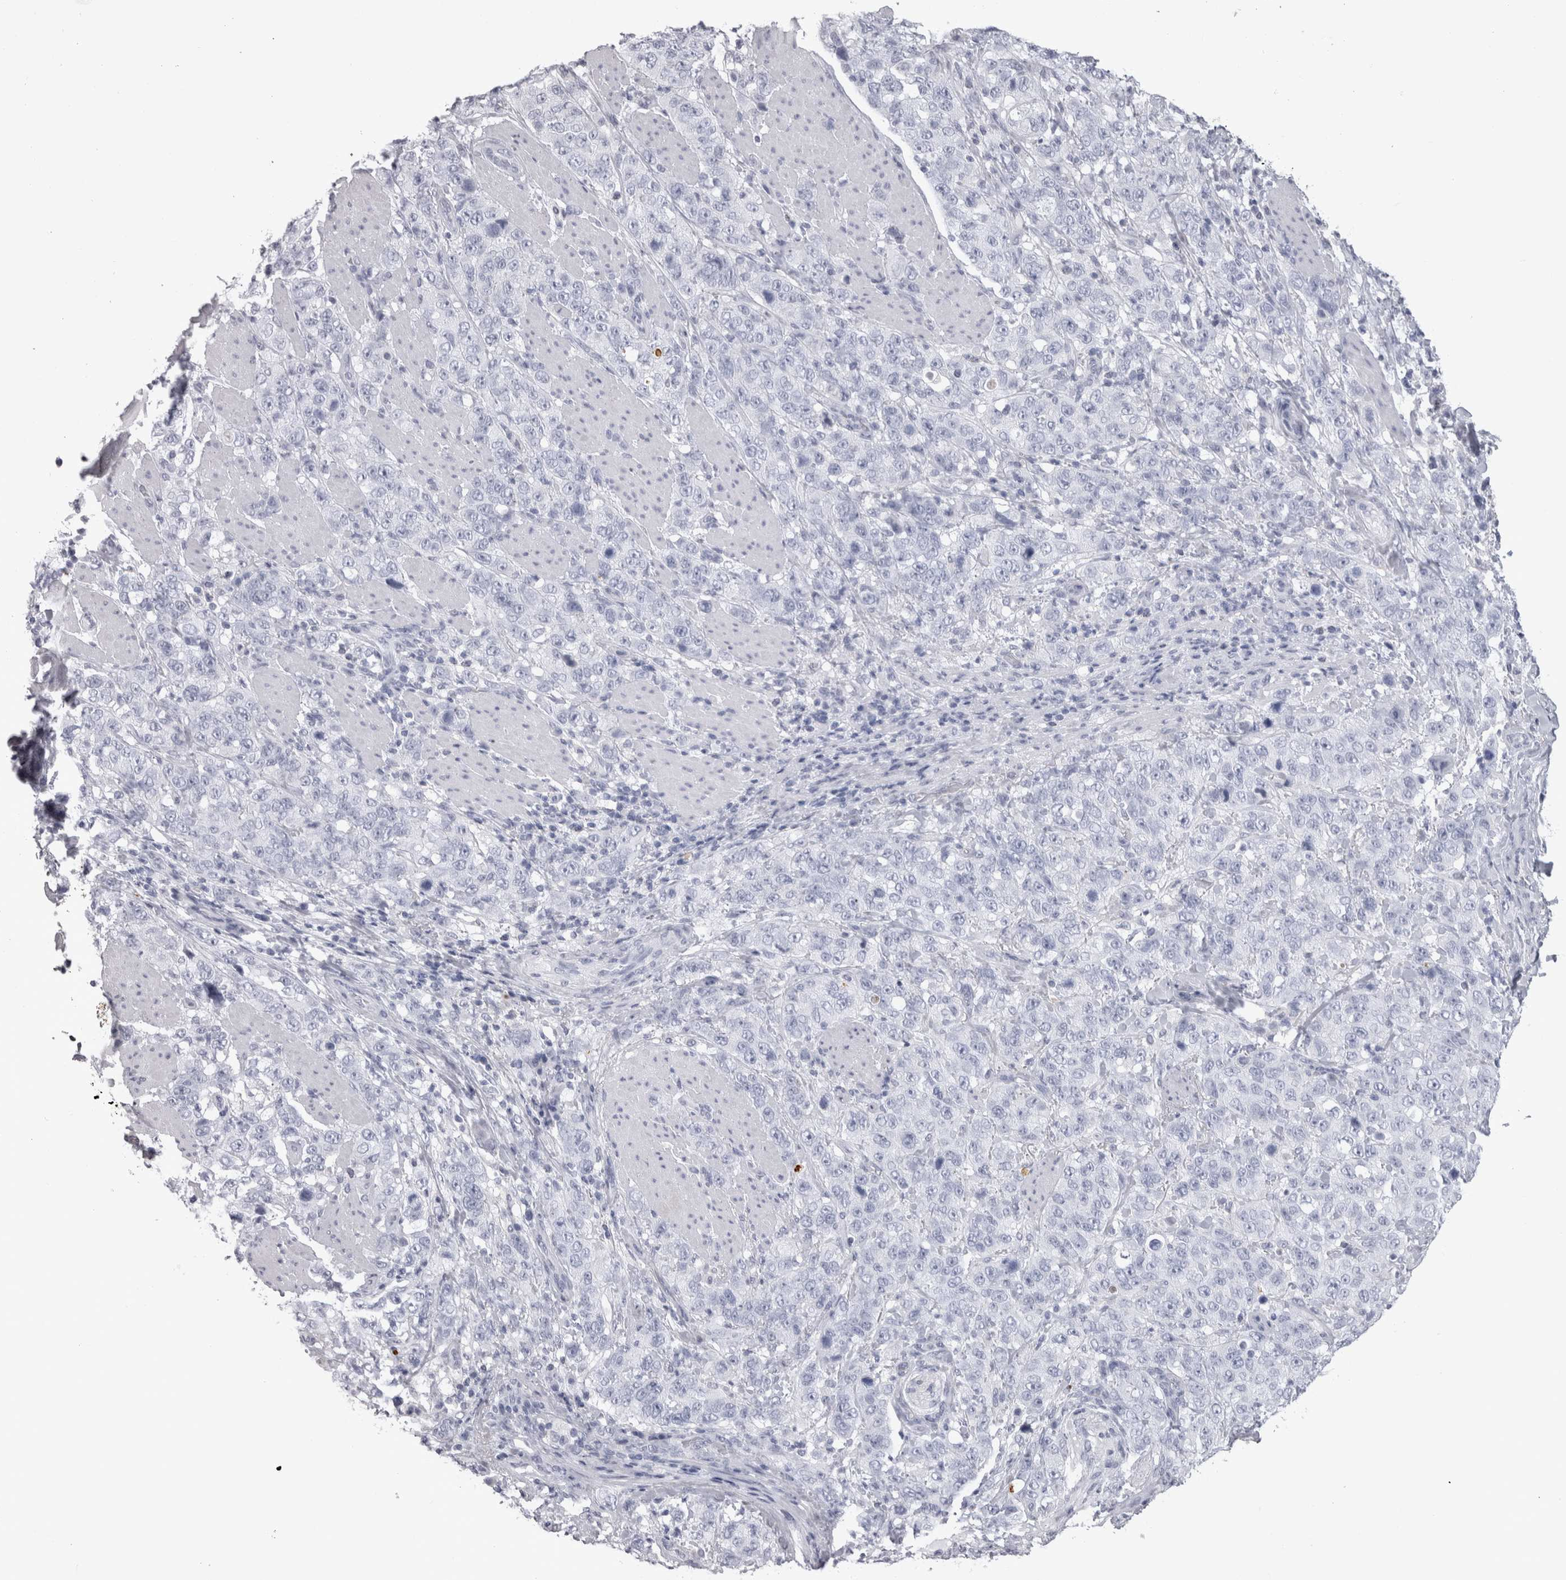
{"staining": {"intensity": "negative", "quantity": "none", "location": "none"}, "tissue": "stomach cancer", "cell_type": "Tumor cells", "image_type": "cancer", "snomed": [{"axis": "morphology", "description": "Adenocarcinoma, NOS"}, {"axis": "topography", "description": "Stomach"}], "caption": "A high-resolution photomicrograph shows immunohistochemistry (IHC) staining of adenocarcinoma (stomach), which shows no significant positivity in tumor cells.", "gene": "ADAM2", "patient": {"sex": "male", "age": 48}}